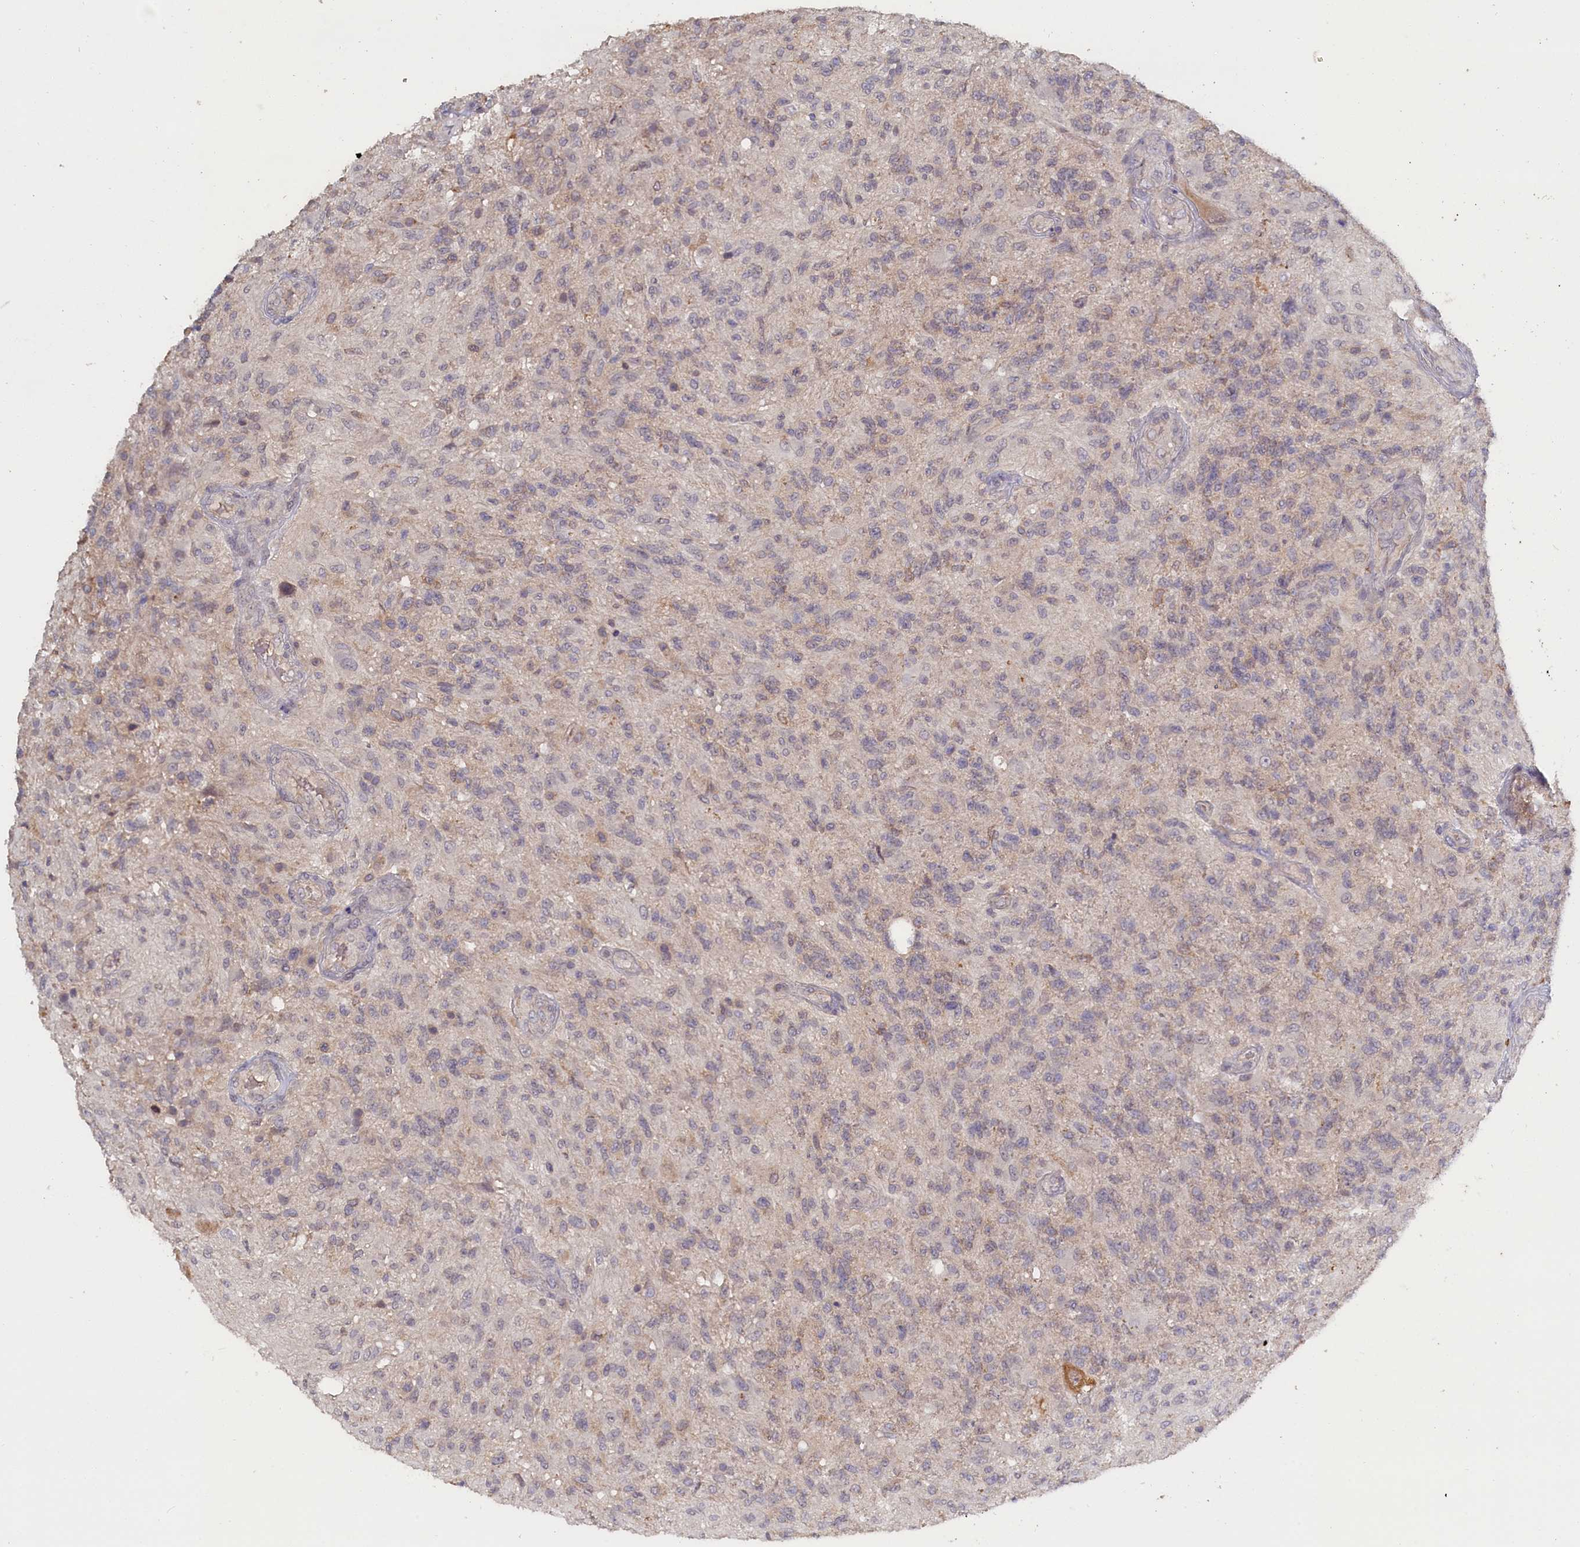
{"staining": {"intensity": "negative", "quantity": "none", "location": "none"}, "tissue": "glioma", "cell_type": "Tumor cells", "image_type": "cancer", "snomed": [{"axis": "morphology", "description": "Glioma, malignant, High grade"}, {"axis": "topography", "description": "Brain"}], "caption": "IHC of human glioma demonstrates no expression in tumor cells.", "gene": "CELF5", "patient": {"sex": "male", "age": 56}}